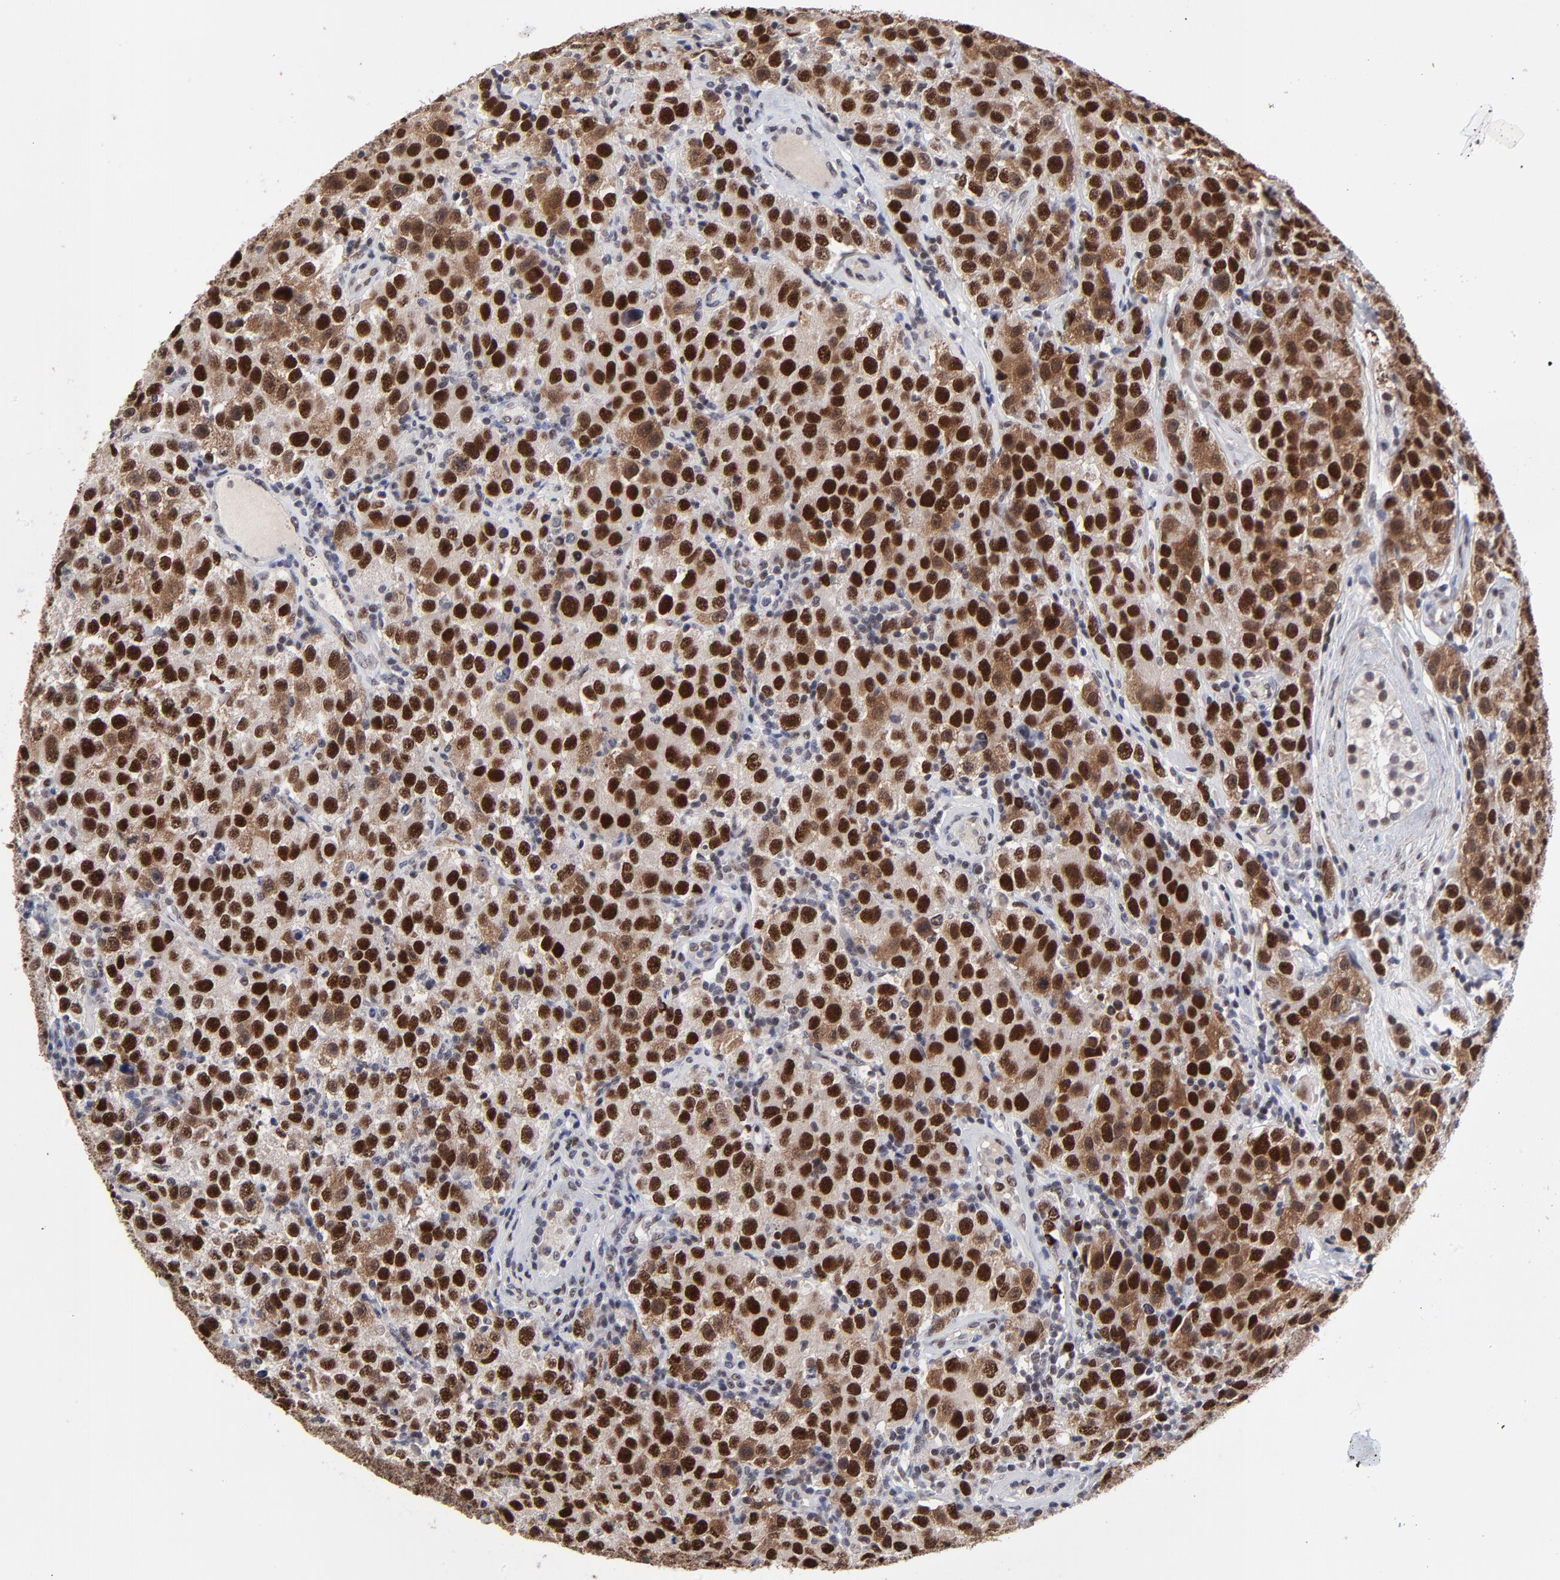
{"staining": {"intensity": "strong", "quantity": ">75%", "location": "nuclear"}, "tissue": "testis cancer", "cell_type": "Tumor cells", "image_type": "cancer", "snomed": [{"axis": "morphology", "description": "Seminoma, NOS"}, {"axis": "topography", "description": "Testis"}], "caption": "The image reveals immunohistochemical staining of testis seminoma. There is strong nuclear staining is seen in about >75% of tumor cells.", "gene": "OGFOD1", "patient": {"sex": "male", "age": 52}}